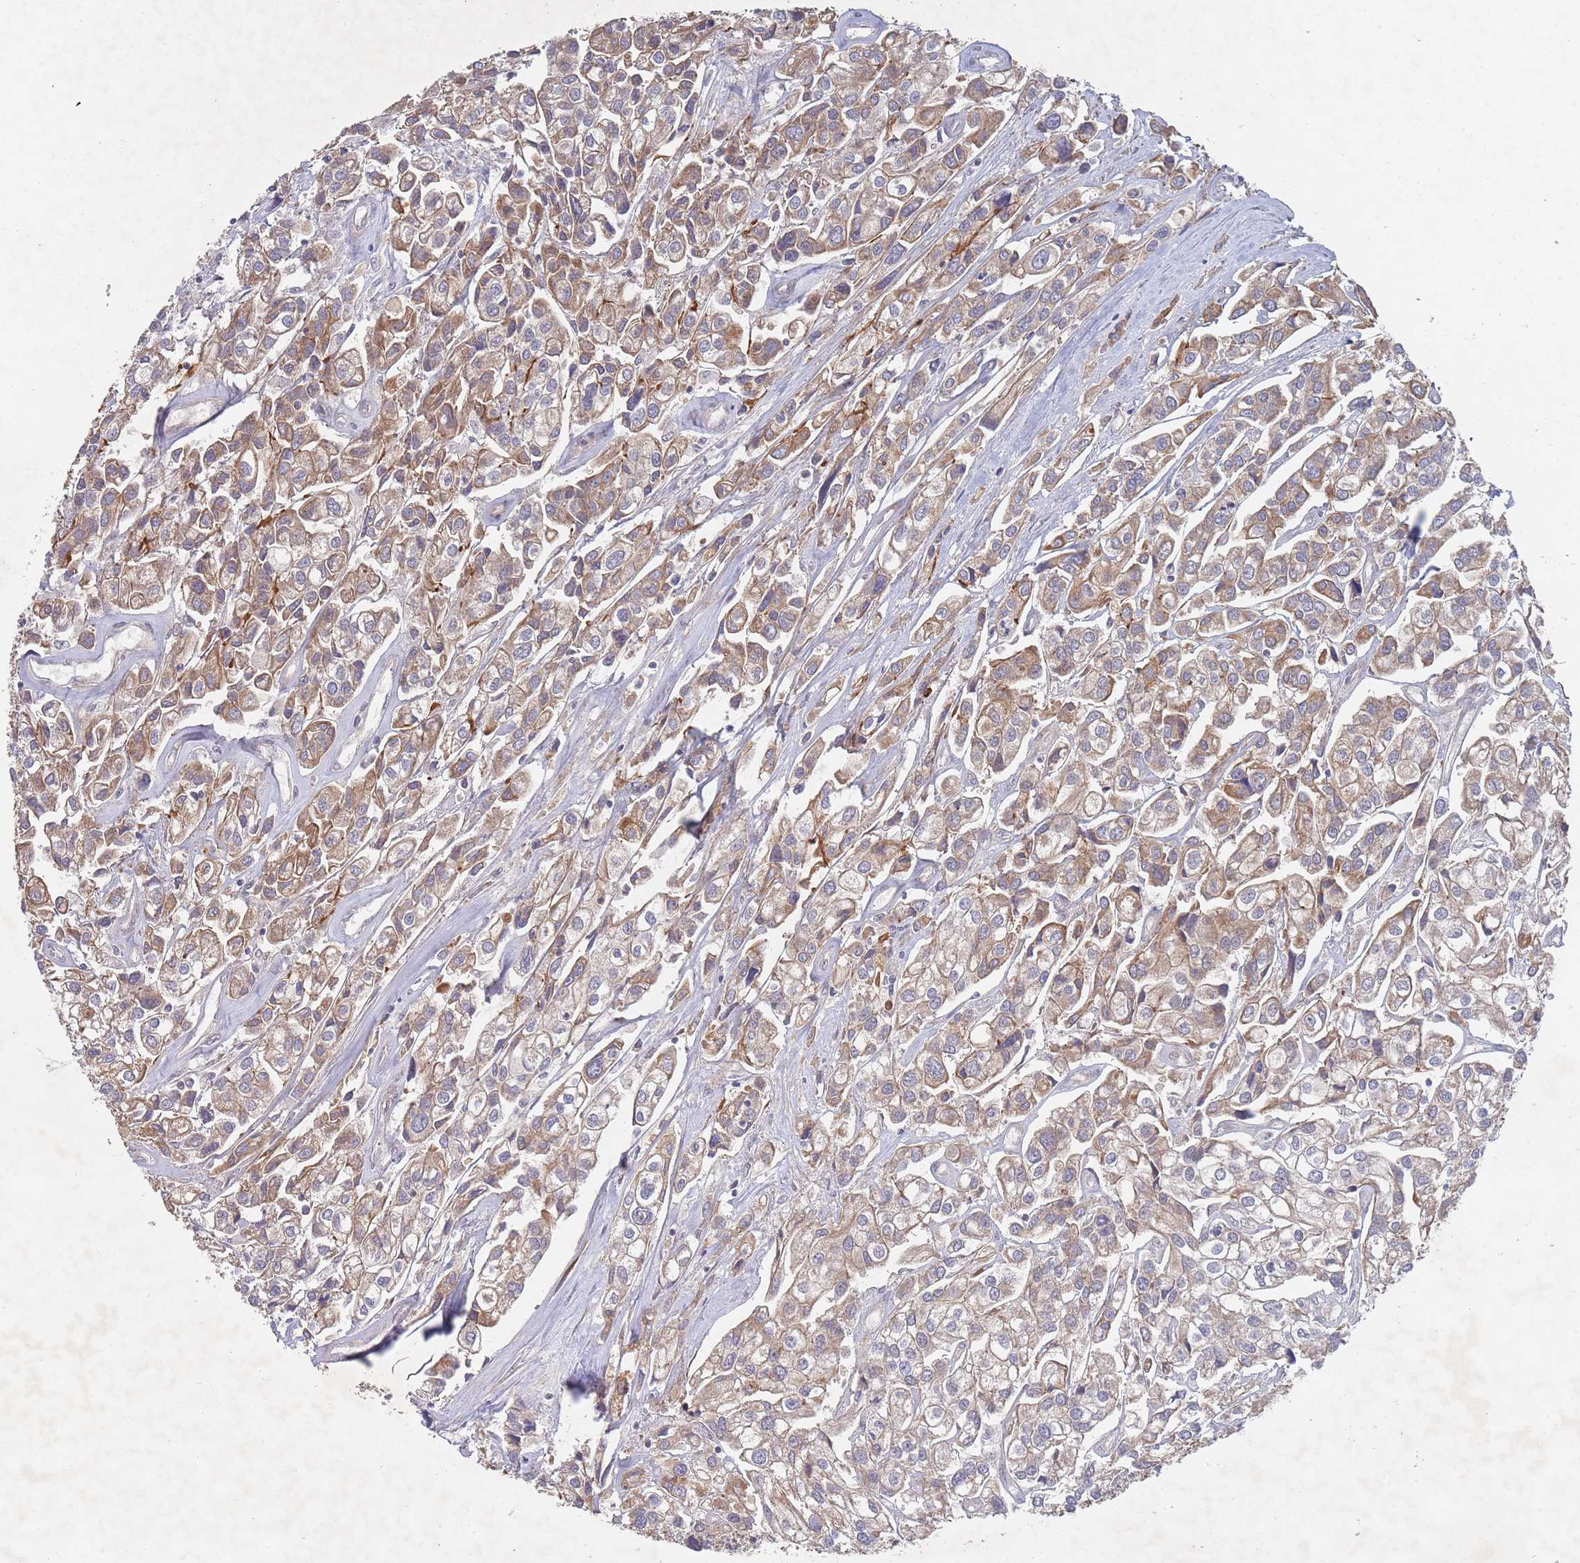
{"staining": {"intensity": "weak", "quantity": ">75%", "location": "cytoplasmic/membranous"}, "tissue": "urothelial cancer", "cell_type": "Tumor cells", "image_type": "cancer", "snomed": [{"axis": "morphology", "description": "Urothelial carcinoma, High grade"}, {"axis": "topography", "description": "Urinary bladder"}], "caption": "Tumor cells show weak cytoplasmic/membranous positivity in about >75% of cells in urothelial cancer. The protein is shown in brown color, while the nuclei are stained blue.", "gene": "SLC35F5", "patient": {"sex": "male", "age": 67}}